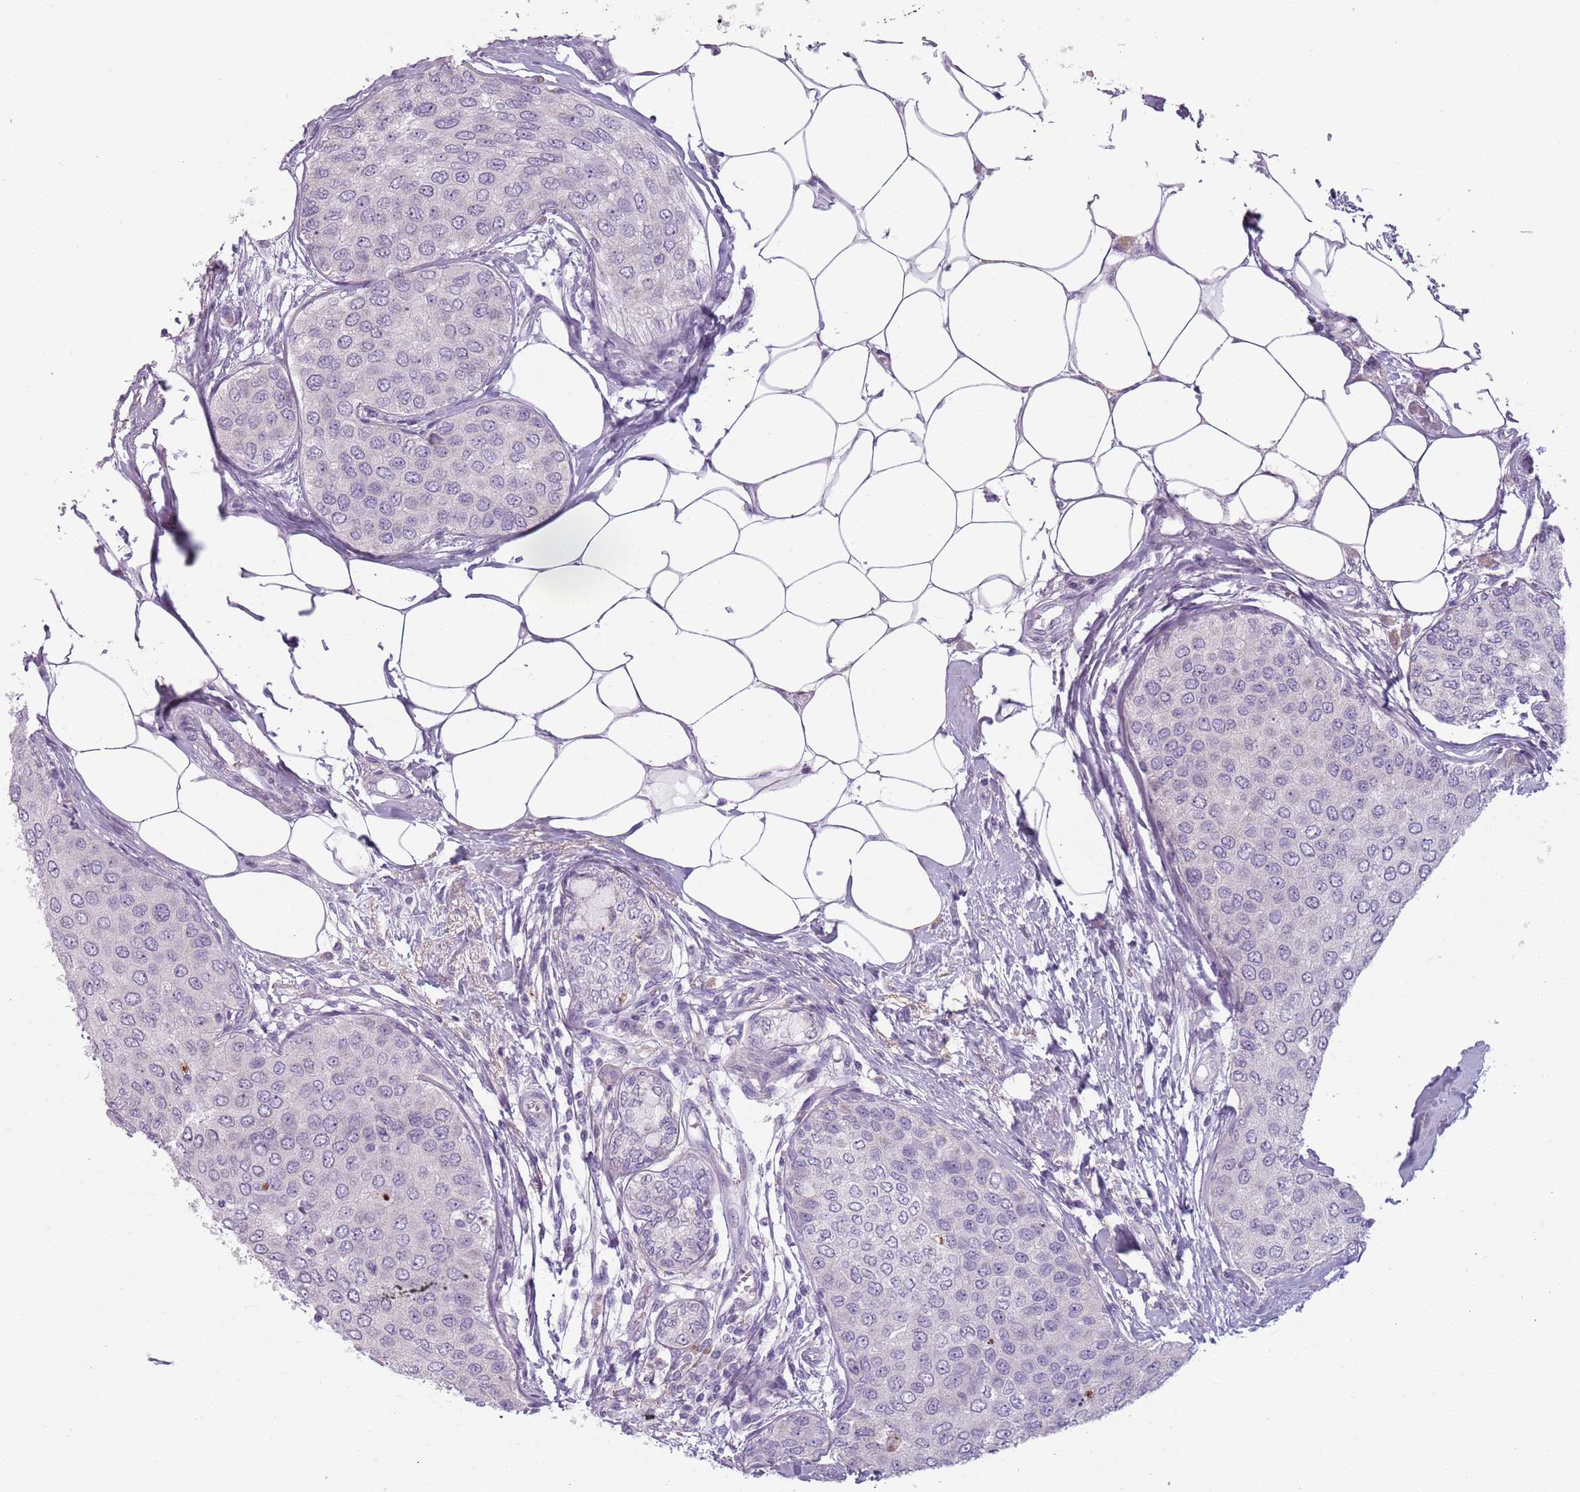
{"staining": {"intensity": "negative", "quantity": "none", "location": "none"}, "tissue": "breast cancer", "cell_type": "Tumor cells", "image_type": "cancer", "snomed": [{"axis": "morphology", "description": "Duct carcinoma"}, {"axis": "topography", "description": "Breast"}], "caption": "High power microscopy micrograph of an IHC image of infiltrating ductal carcinoma (breast), revealing no significant staining in tumor cells. Brightfield microscopy of IHC stained with DAB (3,3'-diaminobenzidine) (brown) and hematoxylin (blue), captured at high magnification.", "gene": "MEGF8", "patient": {"sex": "female", "age": 72}}